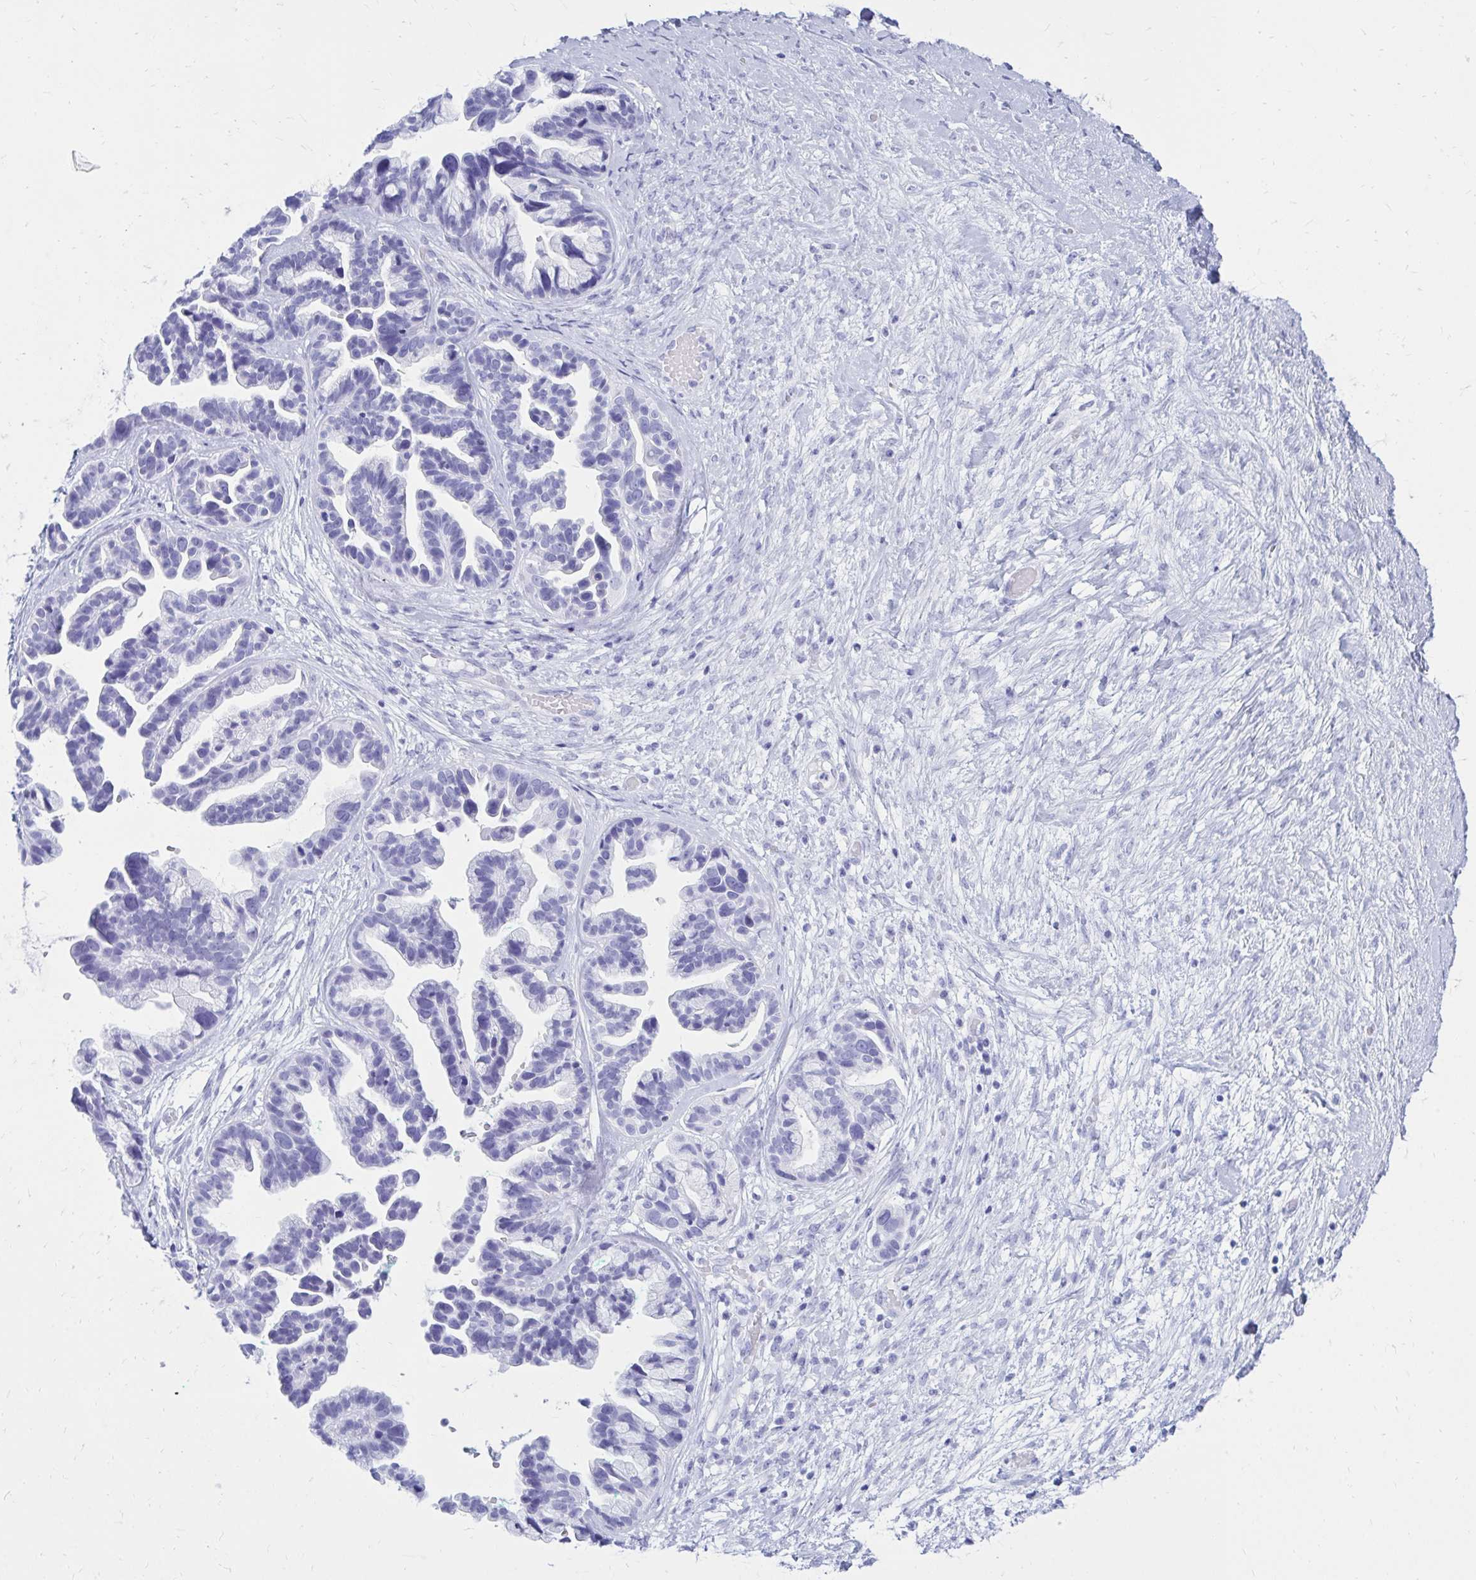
{"staining": {"intensity": "negative", "quantity": "none", "location": "none"}, "tissue": "ovarian cancer", "cell_type": "Tumor cells", "image_type": "cancer", "snomed": [{"axis": "morphology", "description": "Cystadenocarcinoma, serous, NOS"}, {"axis": "topography", "description": "Ovary"}], "caption": "High magnification brightfield microscopy of serous cystadenocarcinoma (ovarian) stained with DAB (3,3'-diaminobenzidine) (brown) and counterstained with hematoxylin (blue): tumor cells show no significant staining. (DAB (3,3'-diaminobenzidine) IHC visualized using brightfield microscopy, high magnification).", "gene": "OR10R2", "patient": {"sex": "female", "age": 56}}